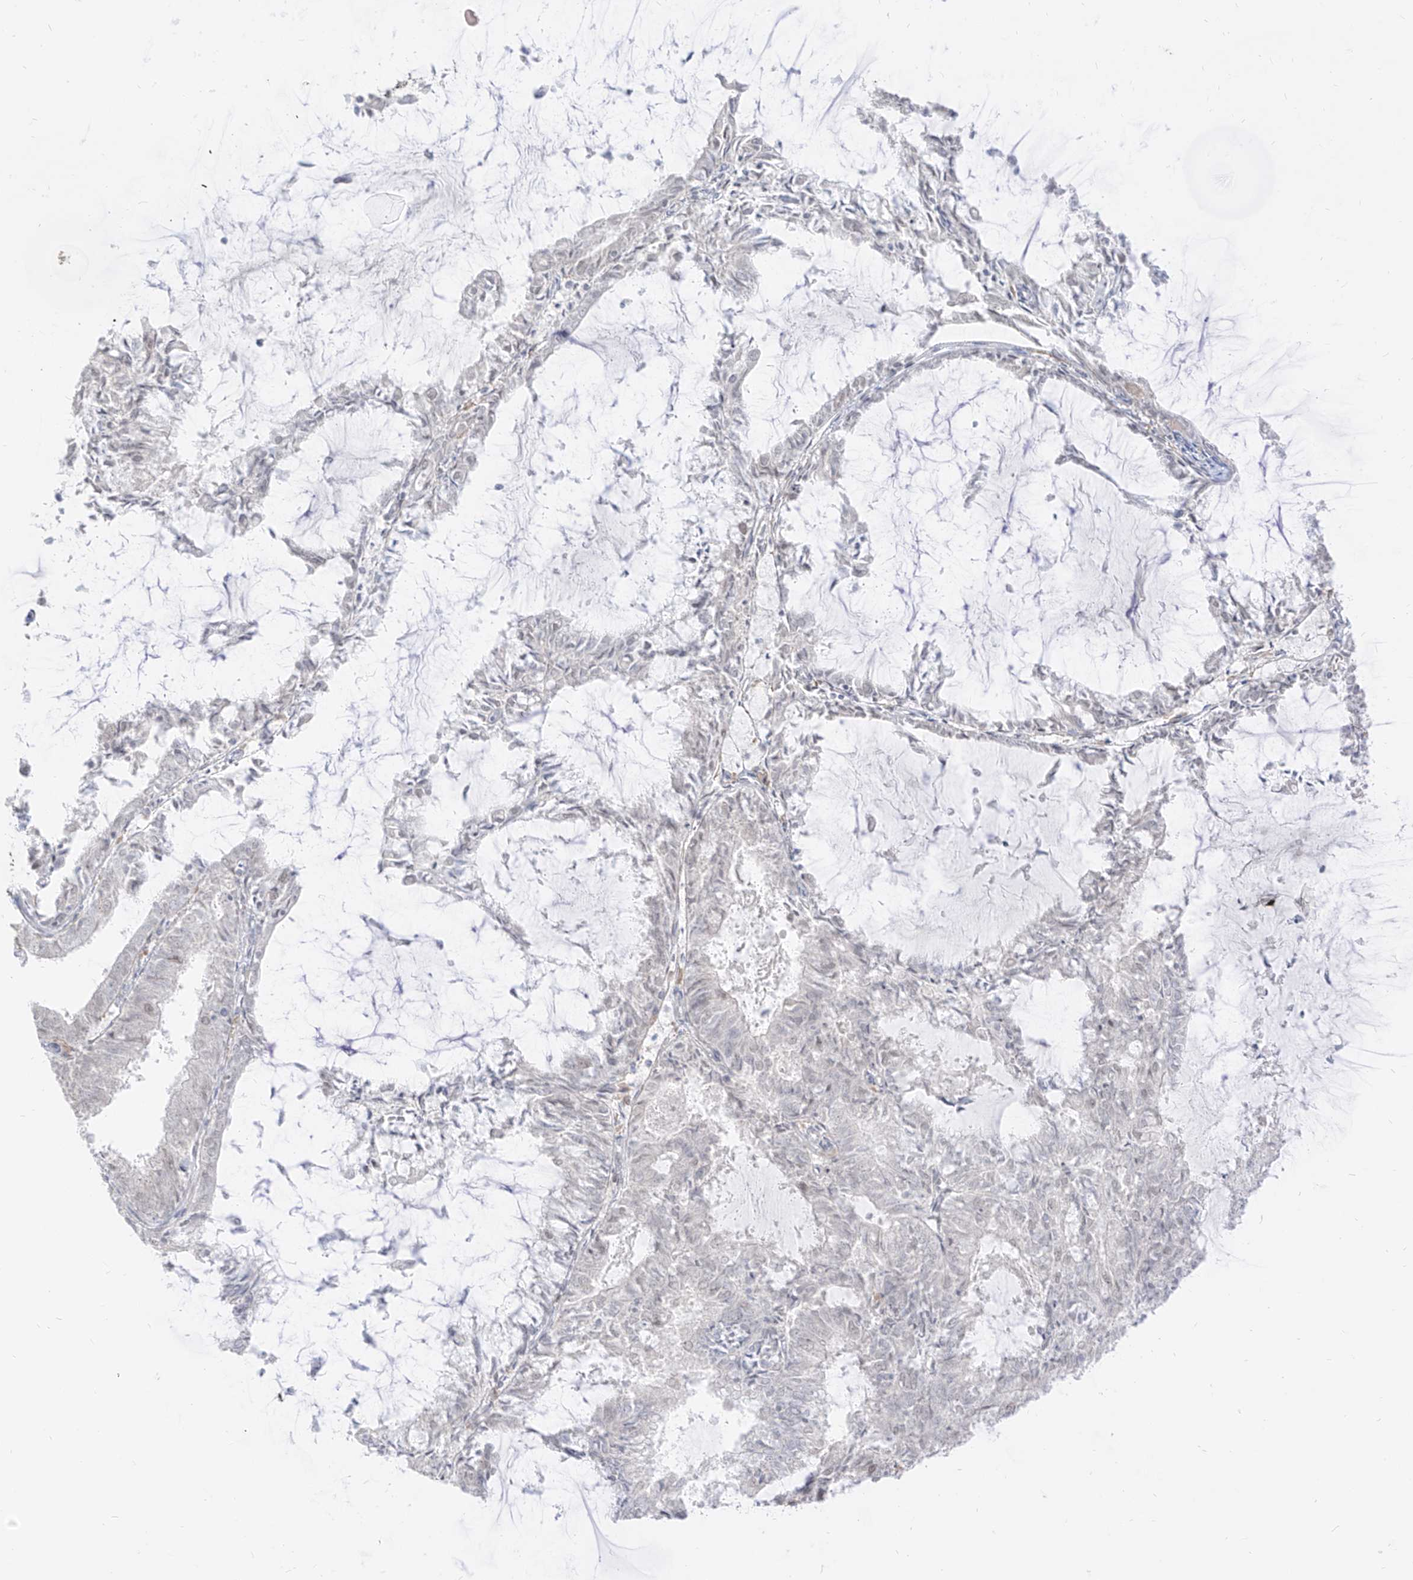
{"staining": {"intensity": "negative", "quantity": "none", "location": "none"}, "tissue": "endometrial cancer", "cell_type": "Tumor cells", "image_type": "cancer", "snomed": [{"axis": "morphology", "description": "Adenocarcinoma, NOS"}, {"axis": "topography", "description": "Endometrium"}], "caption": "An image of endometrial adenocarcinoma stained for a protein shows no brown staining in tumor cells. Nuclei are stained in blue.", "gene": "SUPT5H", "patient": {"sex": "female", "age": 57}}